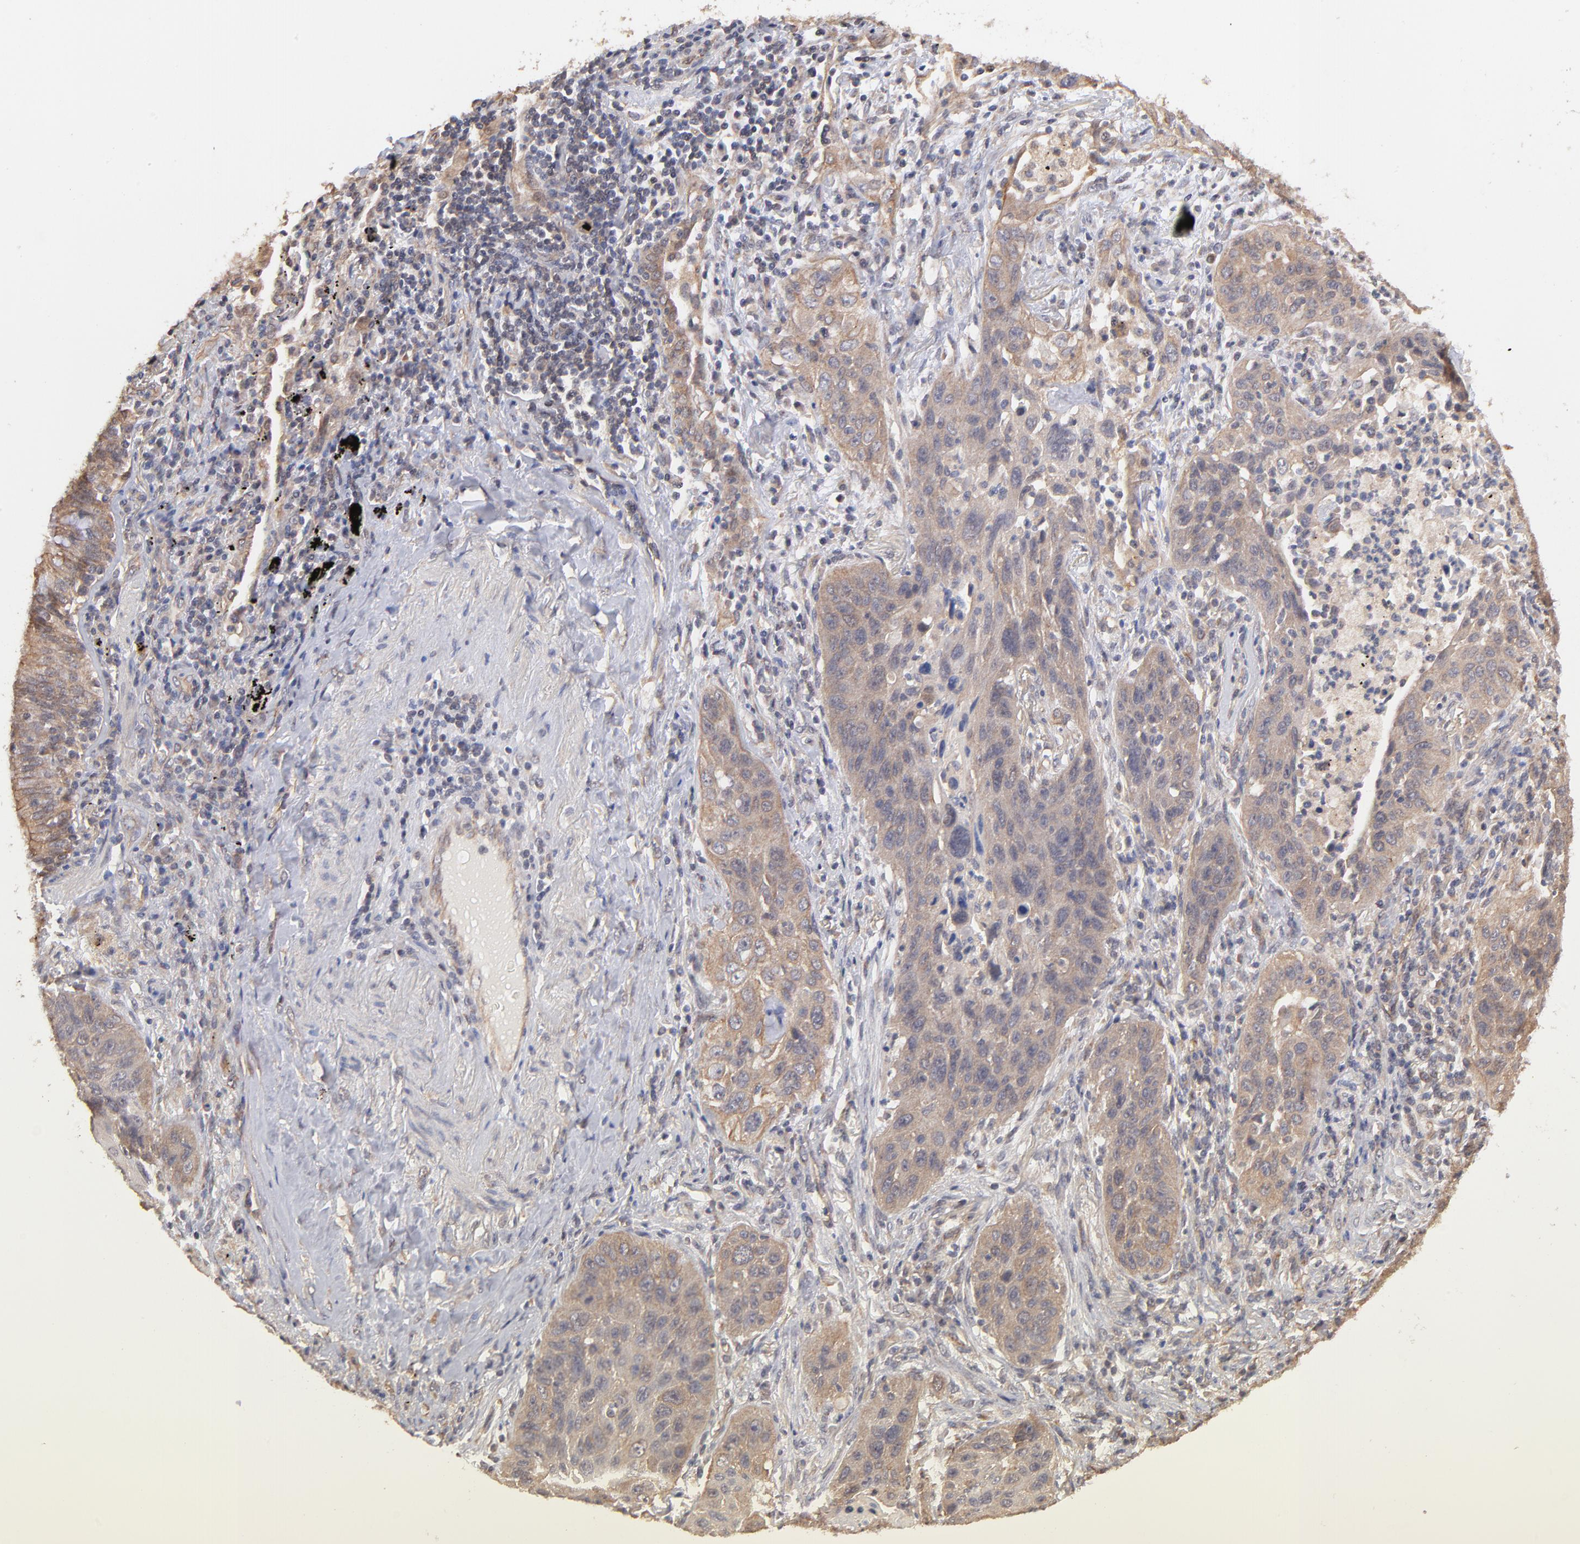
{"staining": {"intensity": "moderate", "quantity": ">75%", "location": "cytoplasmic/membranous"}, "tissue": "lung cancer", "cell_type": "Tumor cells", "image_type": "cancer", "snomed": [{"axis": "morphology", "description": "Squamous cell carcinoma, NOS"}, {"axis": "topography", "description": "Lung"}], "caption": "Protein staining of squamous cell carcinoma (lung) tissue reveals moderate cytoplasmic/membranous staining in about >75% of tumor cells. (IHC, brightfield microscopy, high magnification).", "gene": "STAP2", "patient": {"sex": "female", "age": 67}}